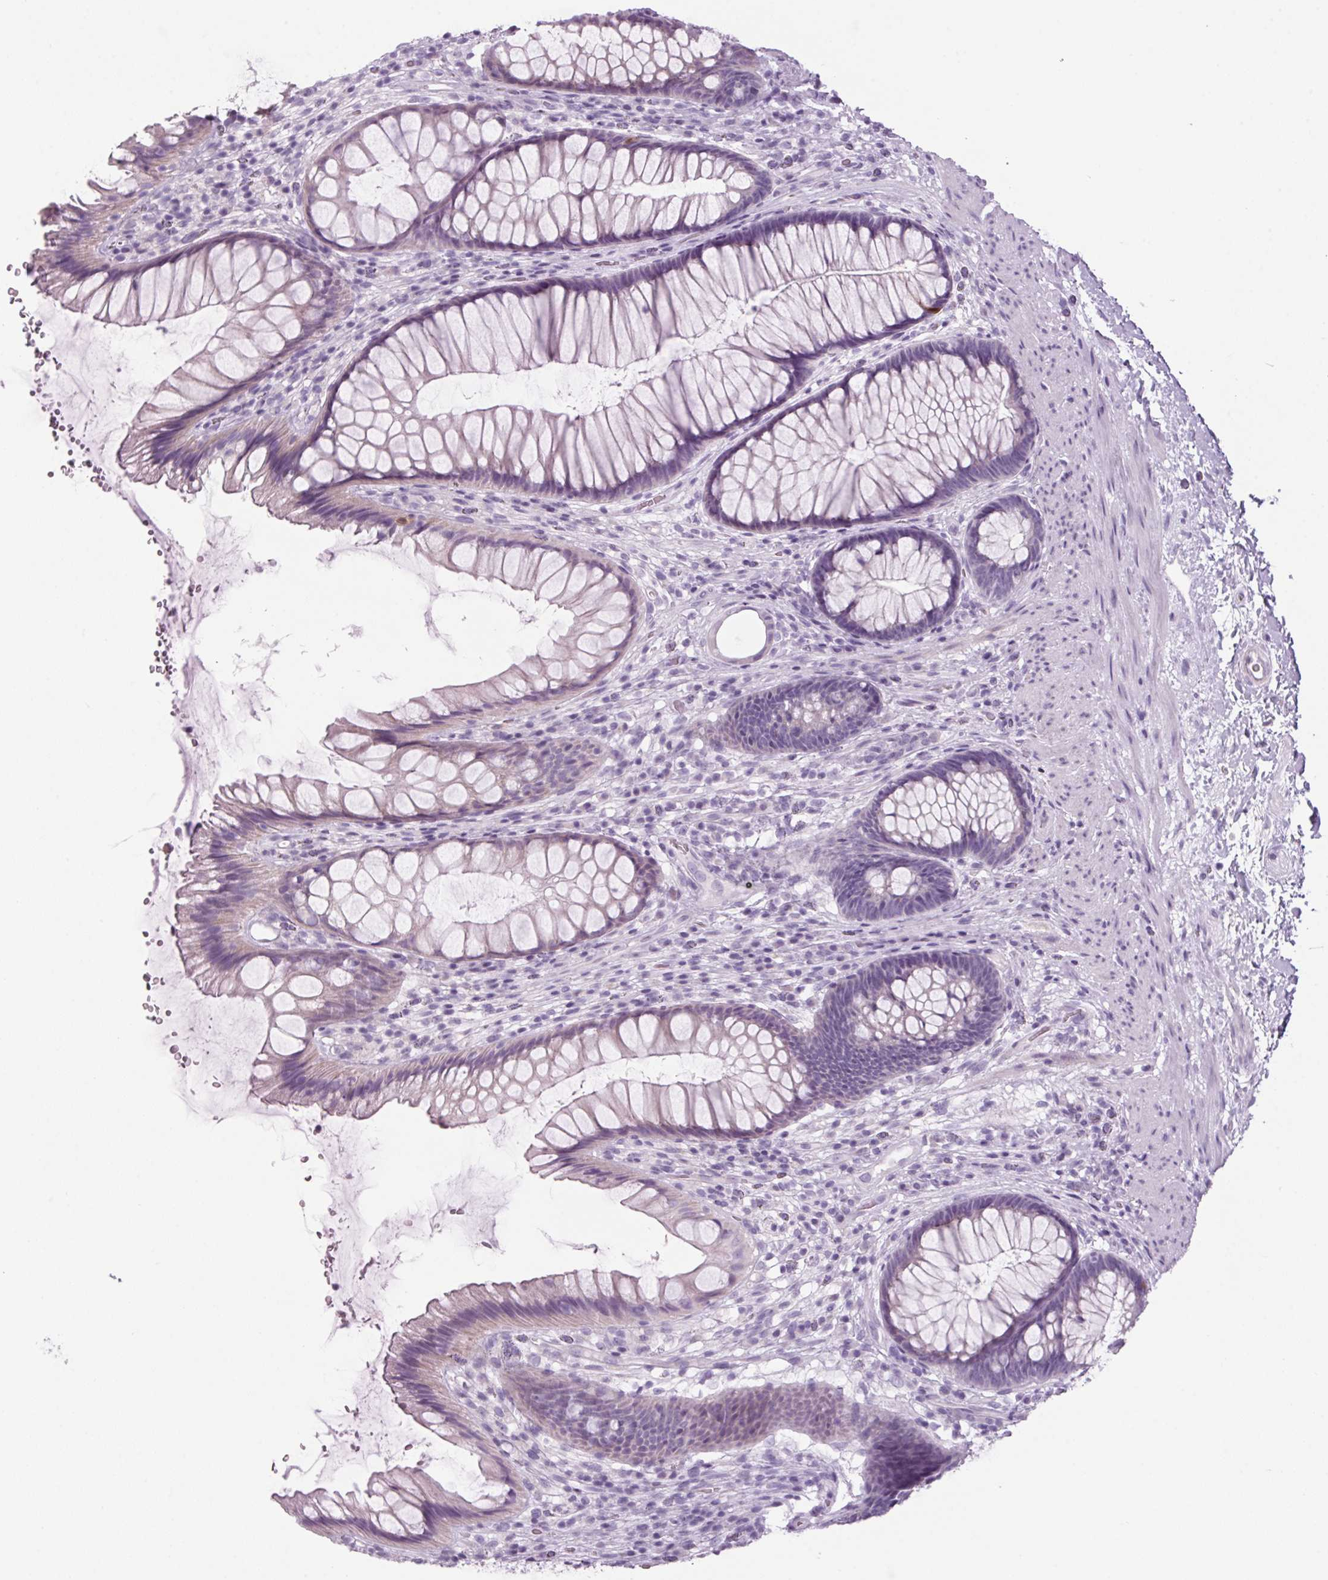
{"staining": {"intensity": "weak", "quantity": "<25%", "location": "cytoplasmic/membranous"}, "tissue": "rectum", "cell_type": "Glandular cells", "image_type": "normal", "snomed": [{"axis": "morphology", "description": "Normal tissue, NOS"}, {"axis": "topography", "description": "Rectum"}], "caption": "This photomicrograph is of normal rectum stained with IHC to label a protein in brown with the nuclei are counter-stained blue. There is no expression in glandular cells. (Immunohistochemistry (ihc), brightfield microscopy, high magnification).", "gene": "PPP1R1A", "patient": {"sex": "male", "age": 53}}